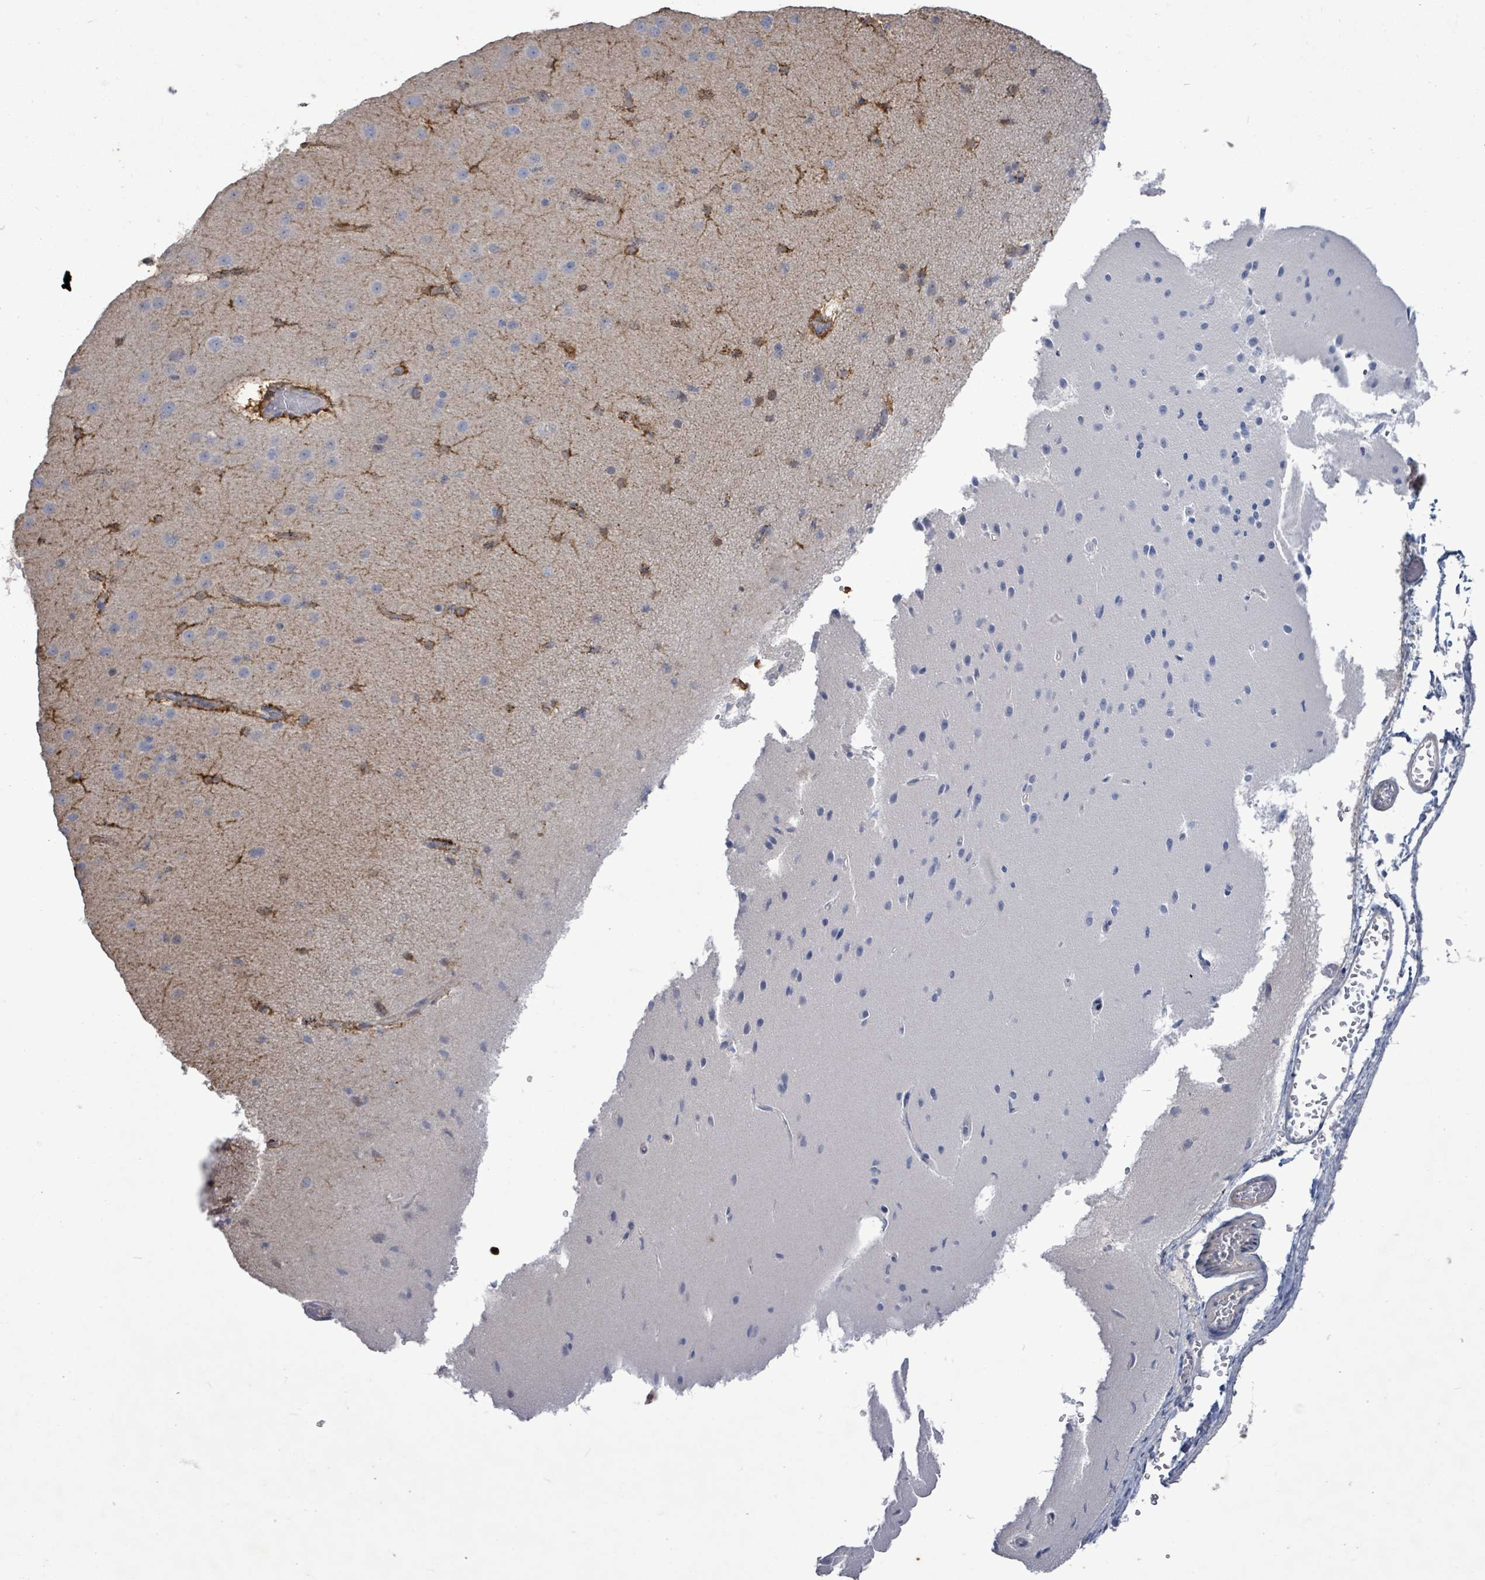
{"staining": {"intensity": "weak", "quantity": ">75%", "location": "cytoplasmic/membranous"}, "tissue": "cerebral cortex", "cell_type": "Endothelial cells", "image_type": "normal", "snomed": [{"axis": "morphology", "description": "Normal tissue, NOS"}, {"axis": "morphology", "description": "Developmental malformation"}, {"axis": "topography", "description": "Cerebral cortex"}], "caption": "The photomicrograph shows immunohistochemical staining of benign cerebral cortex. There is weak cytoplasmic/membranous positivity is appreciated in about >75% of endothelial cells. The staining was performed using DAB to visualize the protein expression in brown, while the nuclei were stained in blue with hematoxylin (Magnification: 20x).", "gene": "FAM210A", "patient": {"sex": "female", "age": 30}}